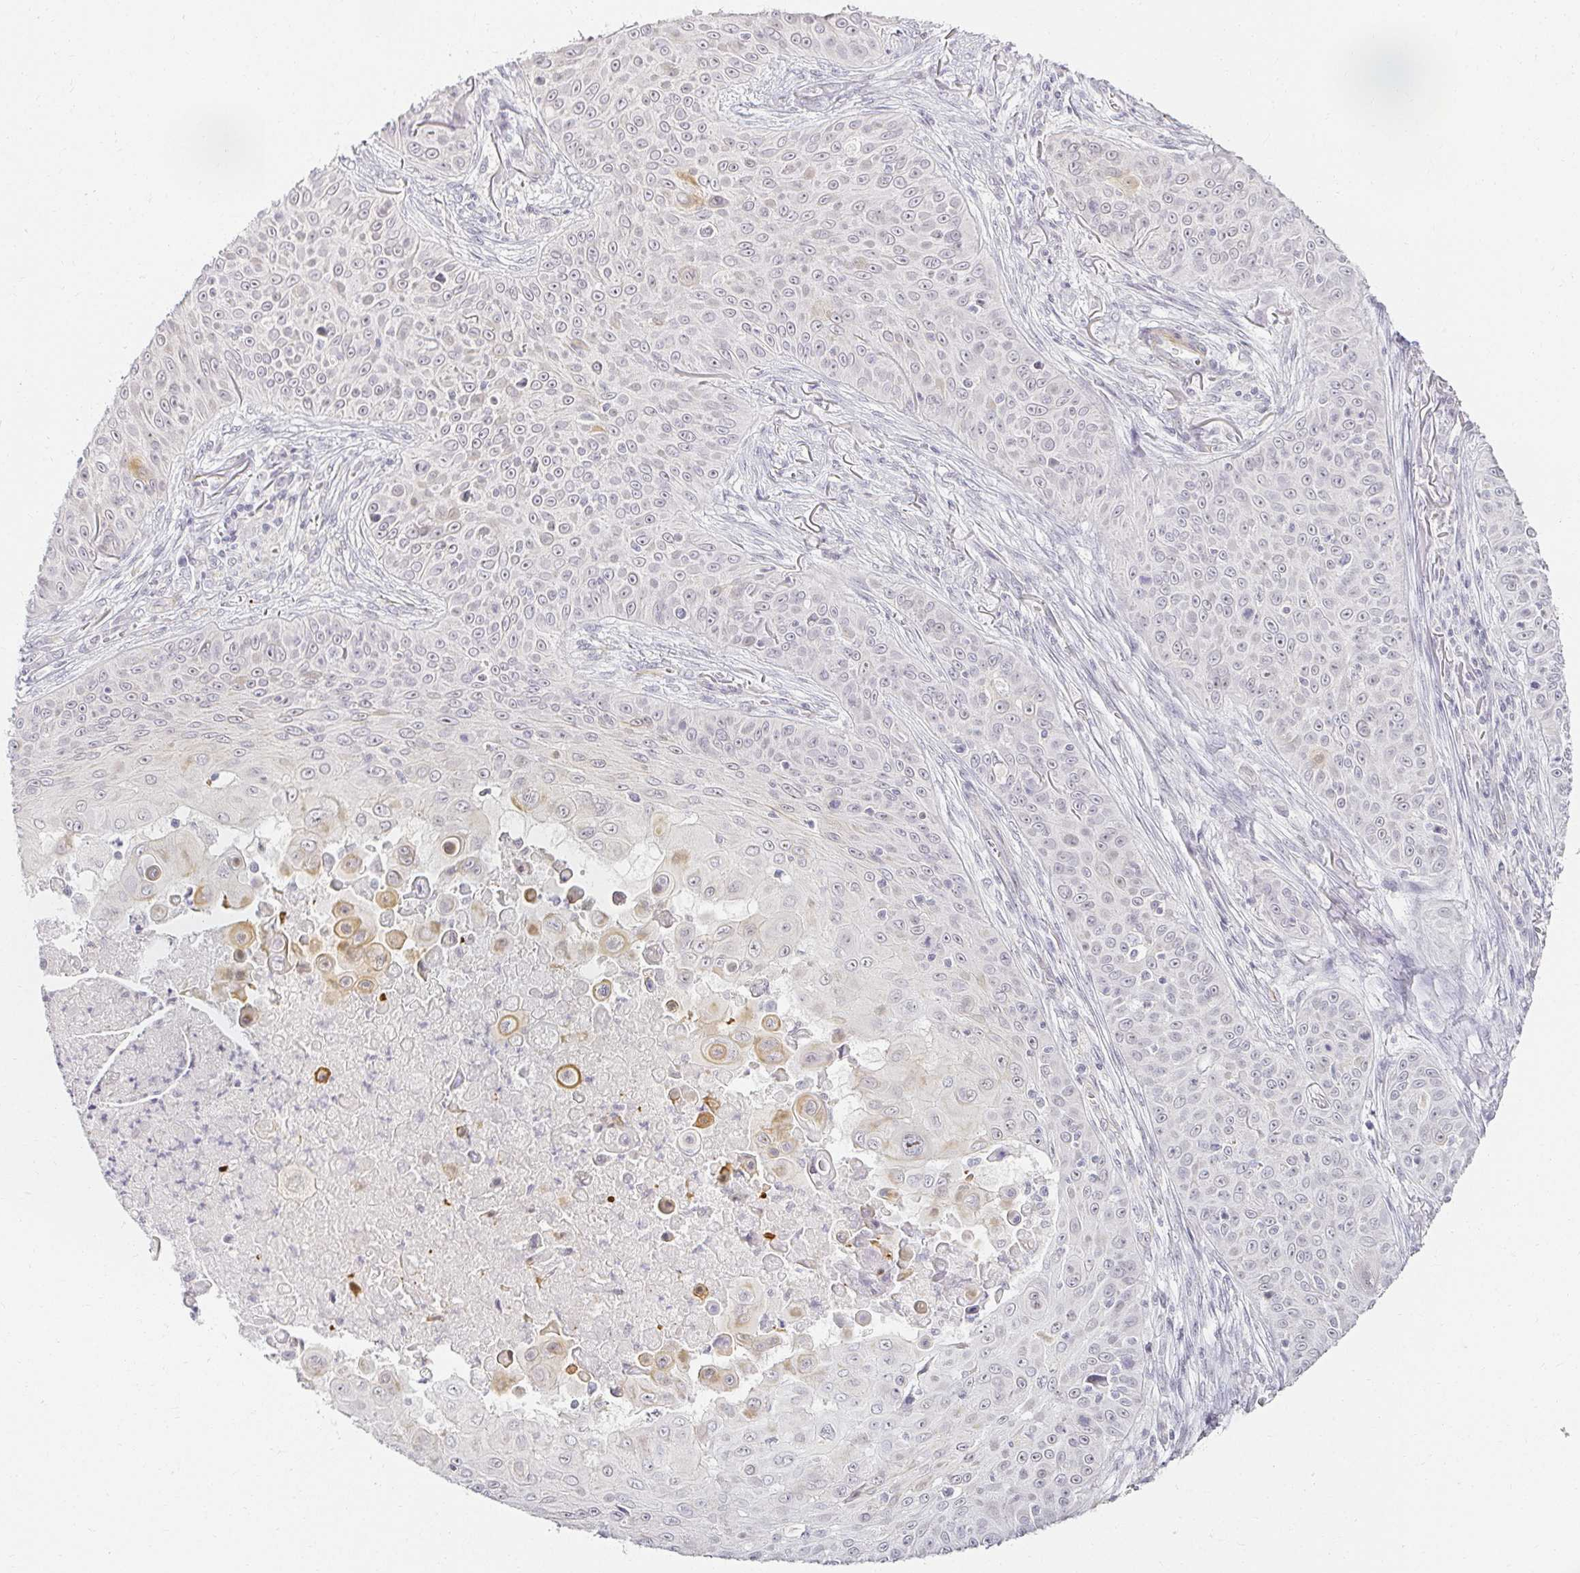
{"staining": {"intensity": "negative", "quantity": "none", "location": "none"}, "tissue": "skin cancer", "cell_type": "Tumor cells", "image_type": "cancer", "snomed": [{"axis": "morphology", "description": "Squamous cell carcinoma, NOS"}, {"axis": "topography", "description": "Skin"}], "caption": "Squamous cell carcinoma (skin) stained for a protein using immunohistochemistry (IHC) exhibits no staining tumor cells.", "gene": "ACAN", "patient": {"sex": "male", "age": 82}}